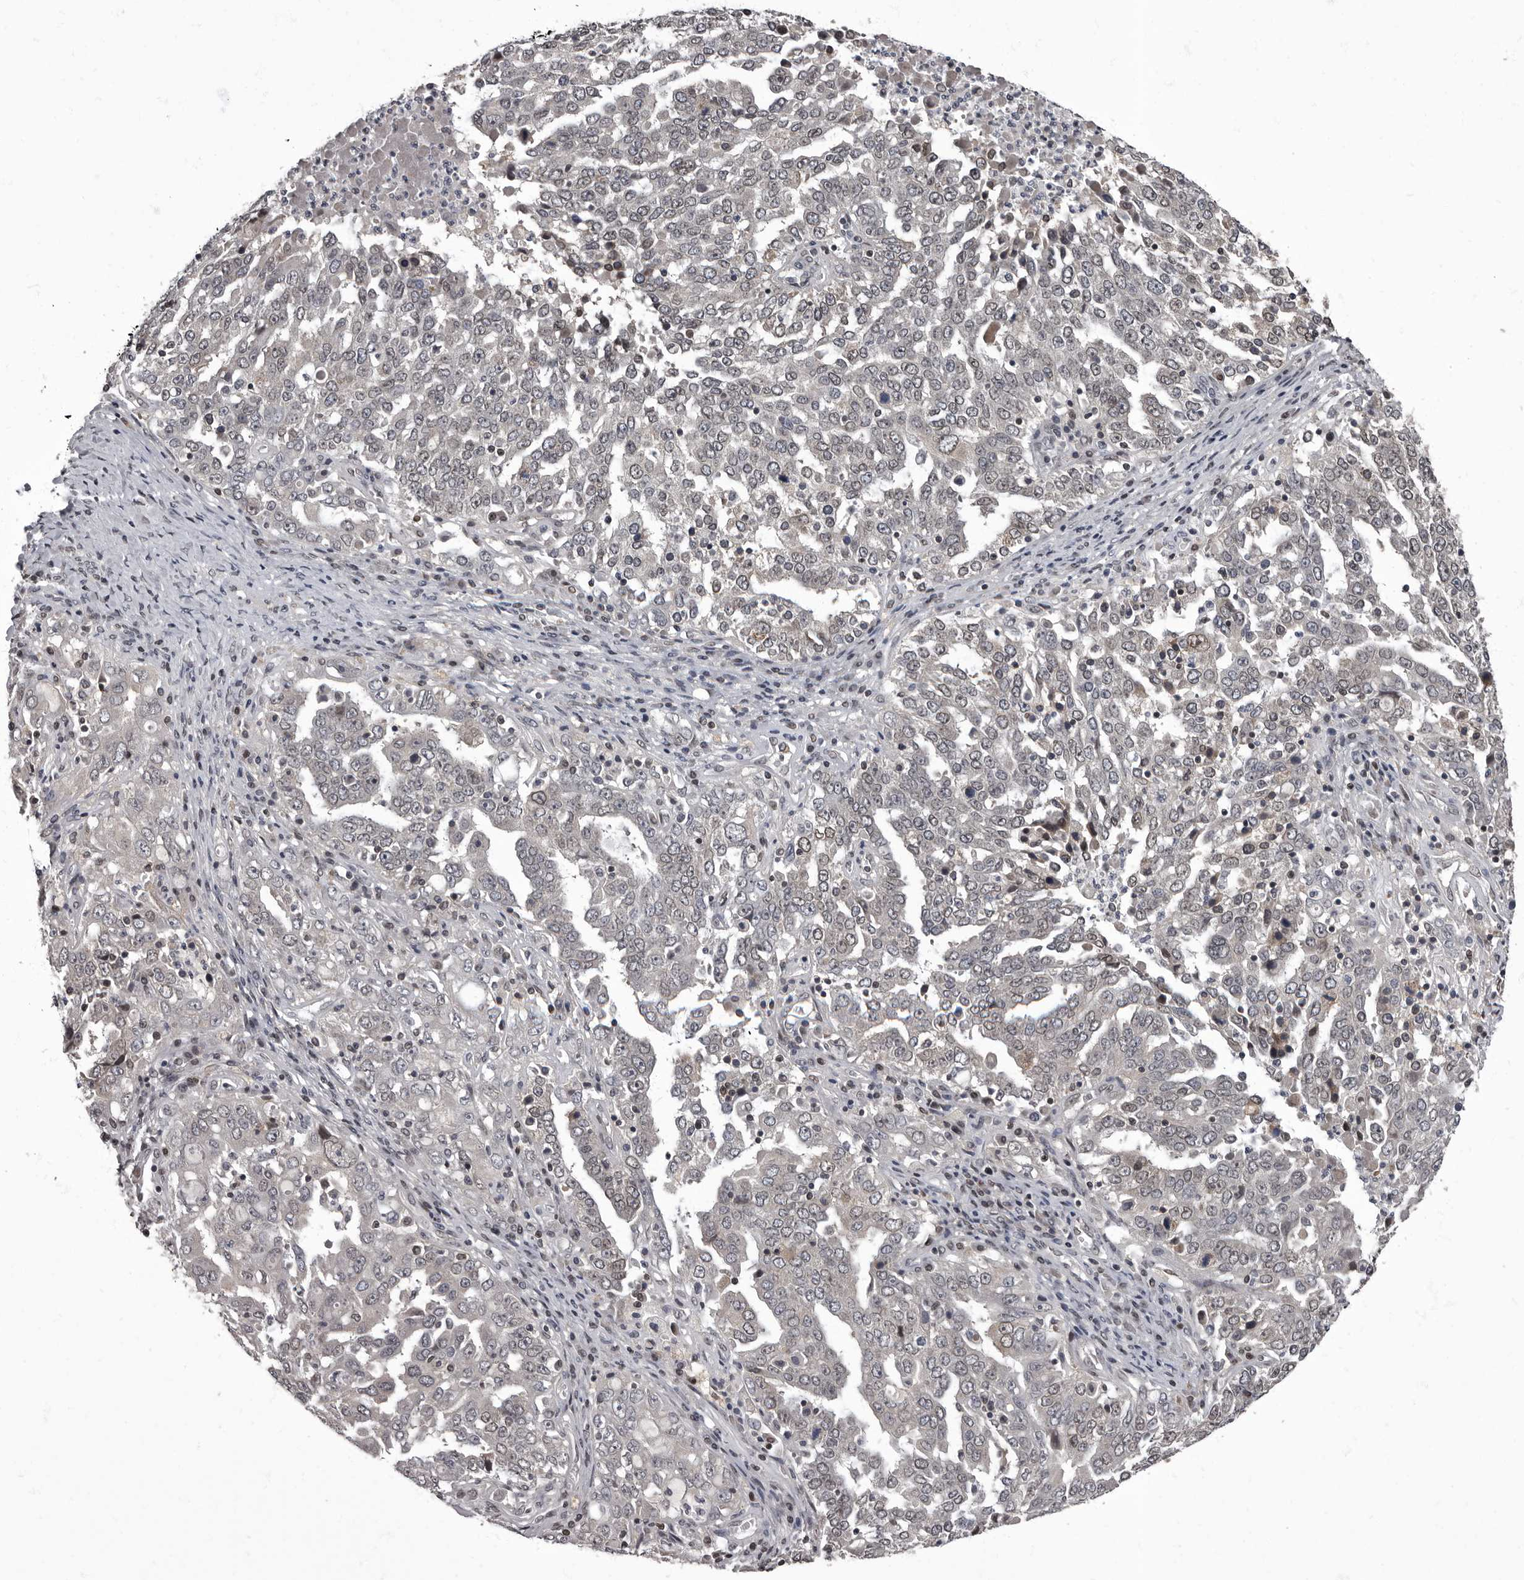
{"staining": {"intensity": "weak", "quantity": "25%-75%", "location": "nuclear"}, "tissue": "ovarian cancer", "cell_type": "Tumor cells", "image_type": "cancer", "snomed": [{"axis": "morphology", "description": "Carcinoma, endometroid"}, {"axis": "topography", "description": "Ovary"}], "caption": "Immunohistochemistry (IHC) photomicrograph of ovarian cancer stained for a protein (brown), which shows low levels of weak nuclear positivity in about 25%-75% of tumor cells.", "gene": "C1orf50", "patient": {"sex": "female", "age": 62}}